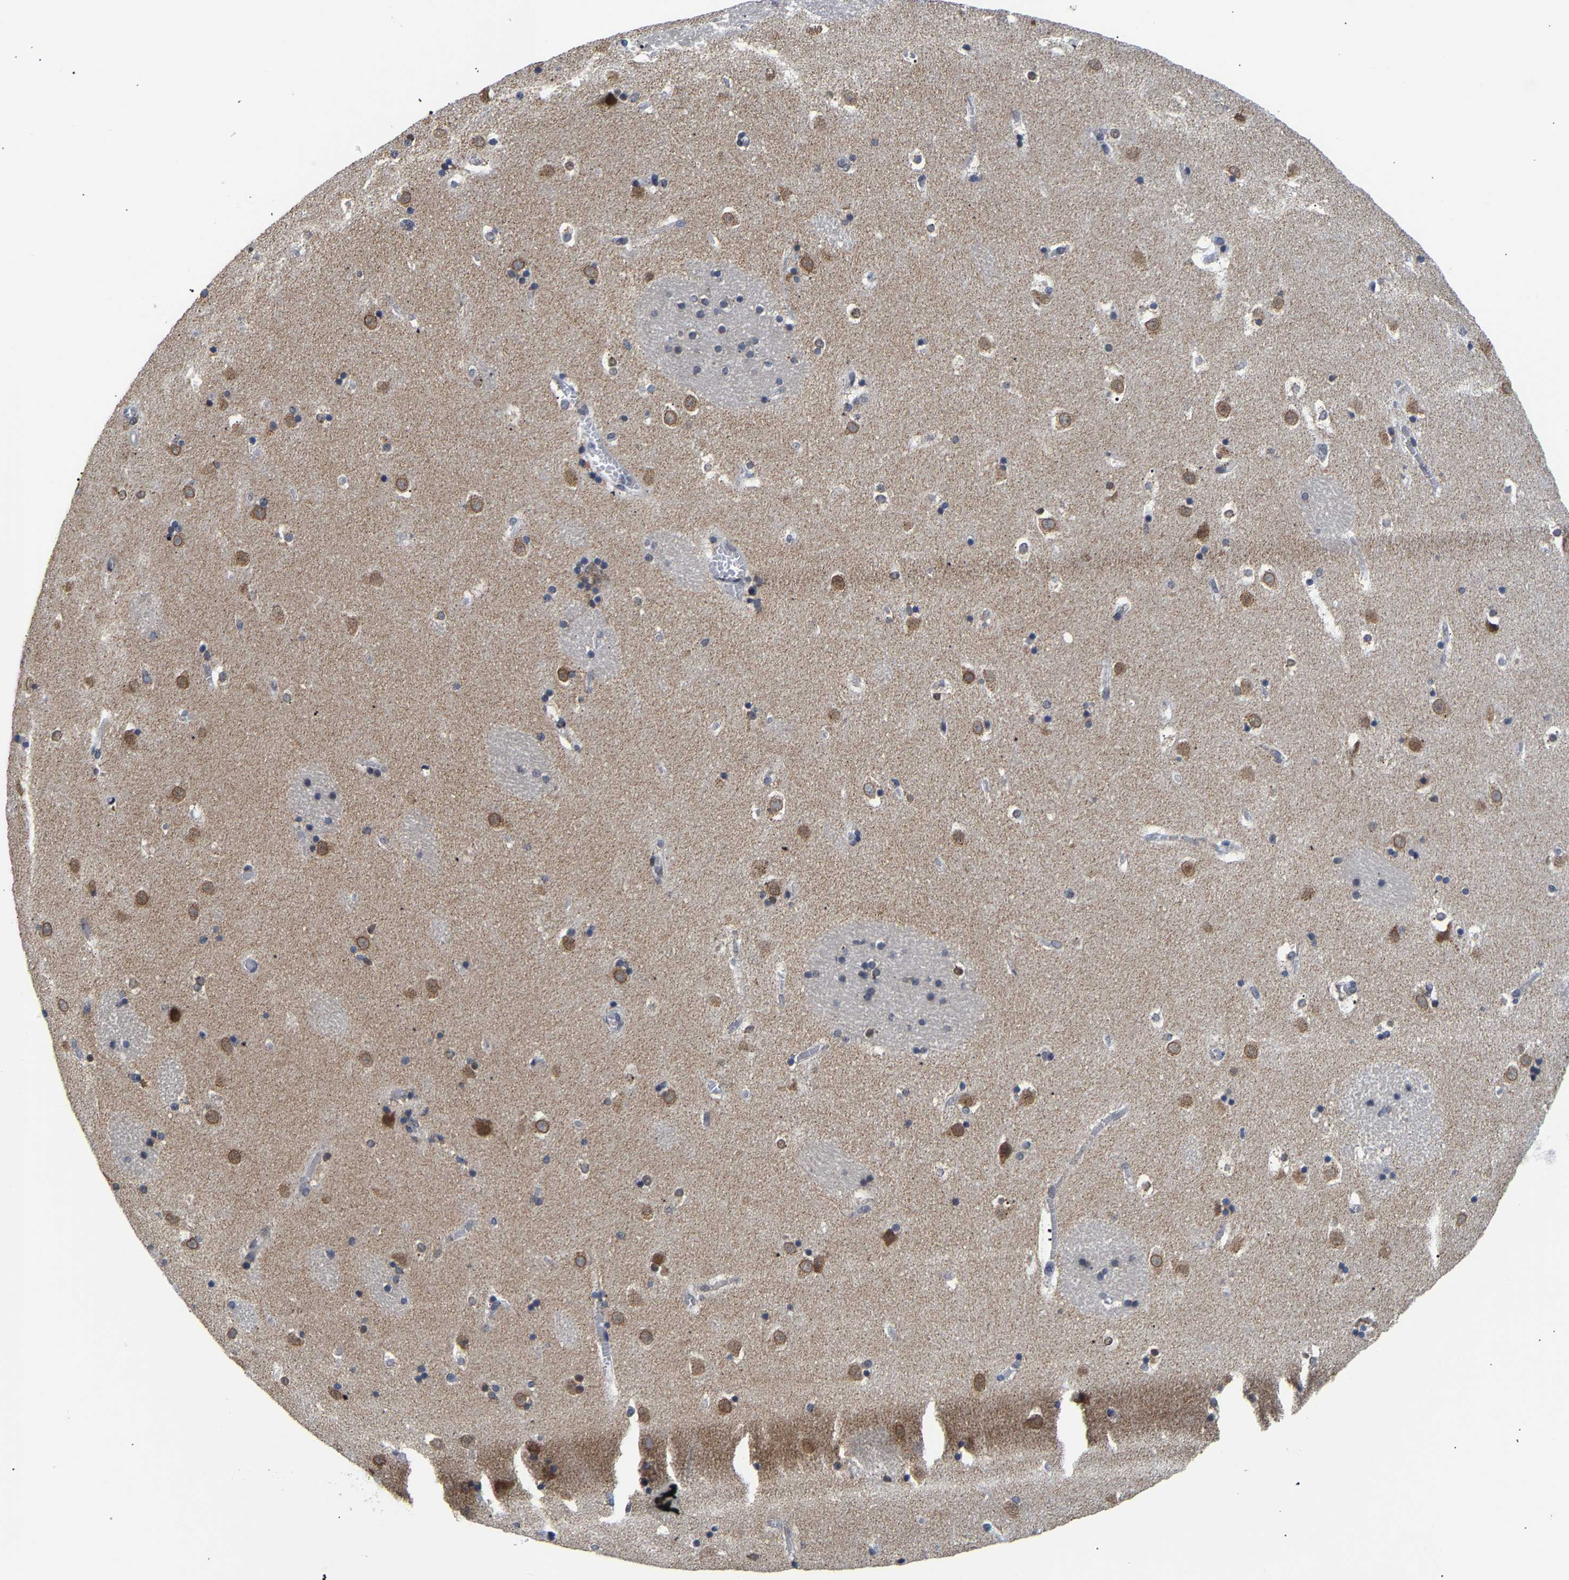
{"staining": {"intensity": "moderate", "quantity": "<25%", "location": "cytoplasmic/membranous"}, "tissue": "caudate", "cell_type": "Glial cells", "image_type": "normal", "snomed": [{"axis": "morphology", "description": "Normal tissue, NOS"}, {"axis": "topography", "description": "Lateral ventricle wall"}], "caption": "A brown stain labels moderate cytoplasmic/membranous positivity of a protein in glial cells of unremarkable caudate.", "gene": "PCNT", "patient": {"sex": "male", "age": 45}}